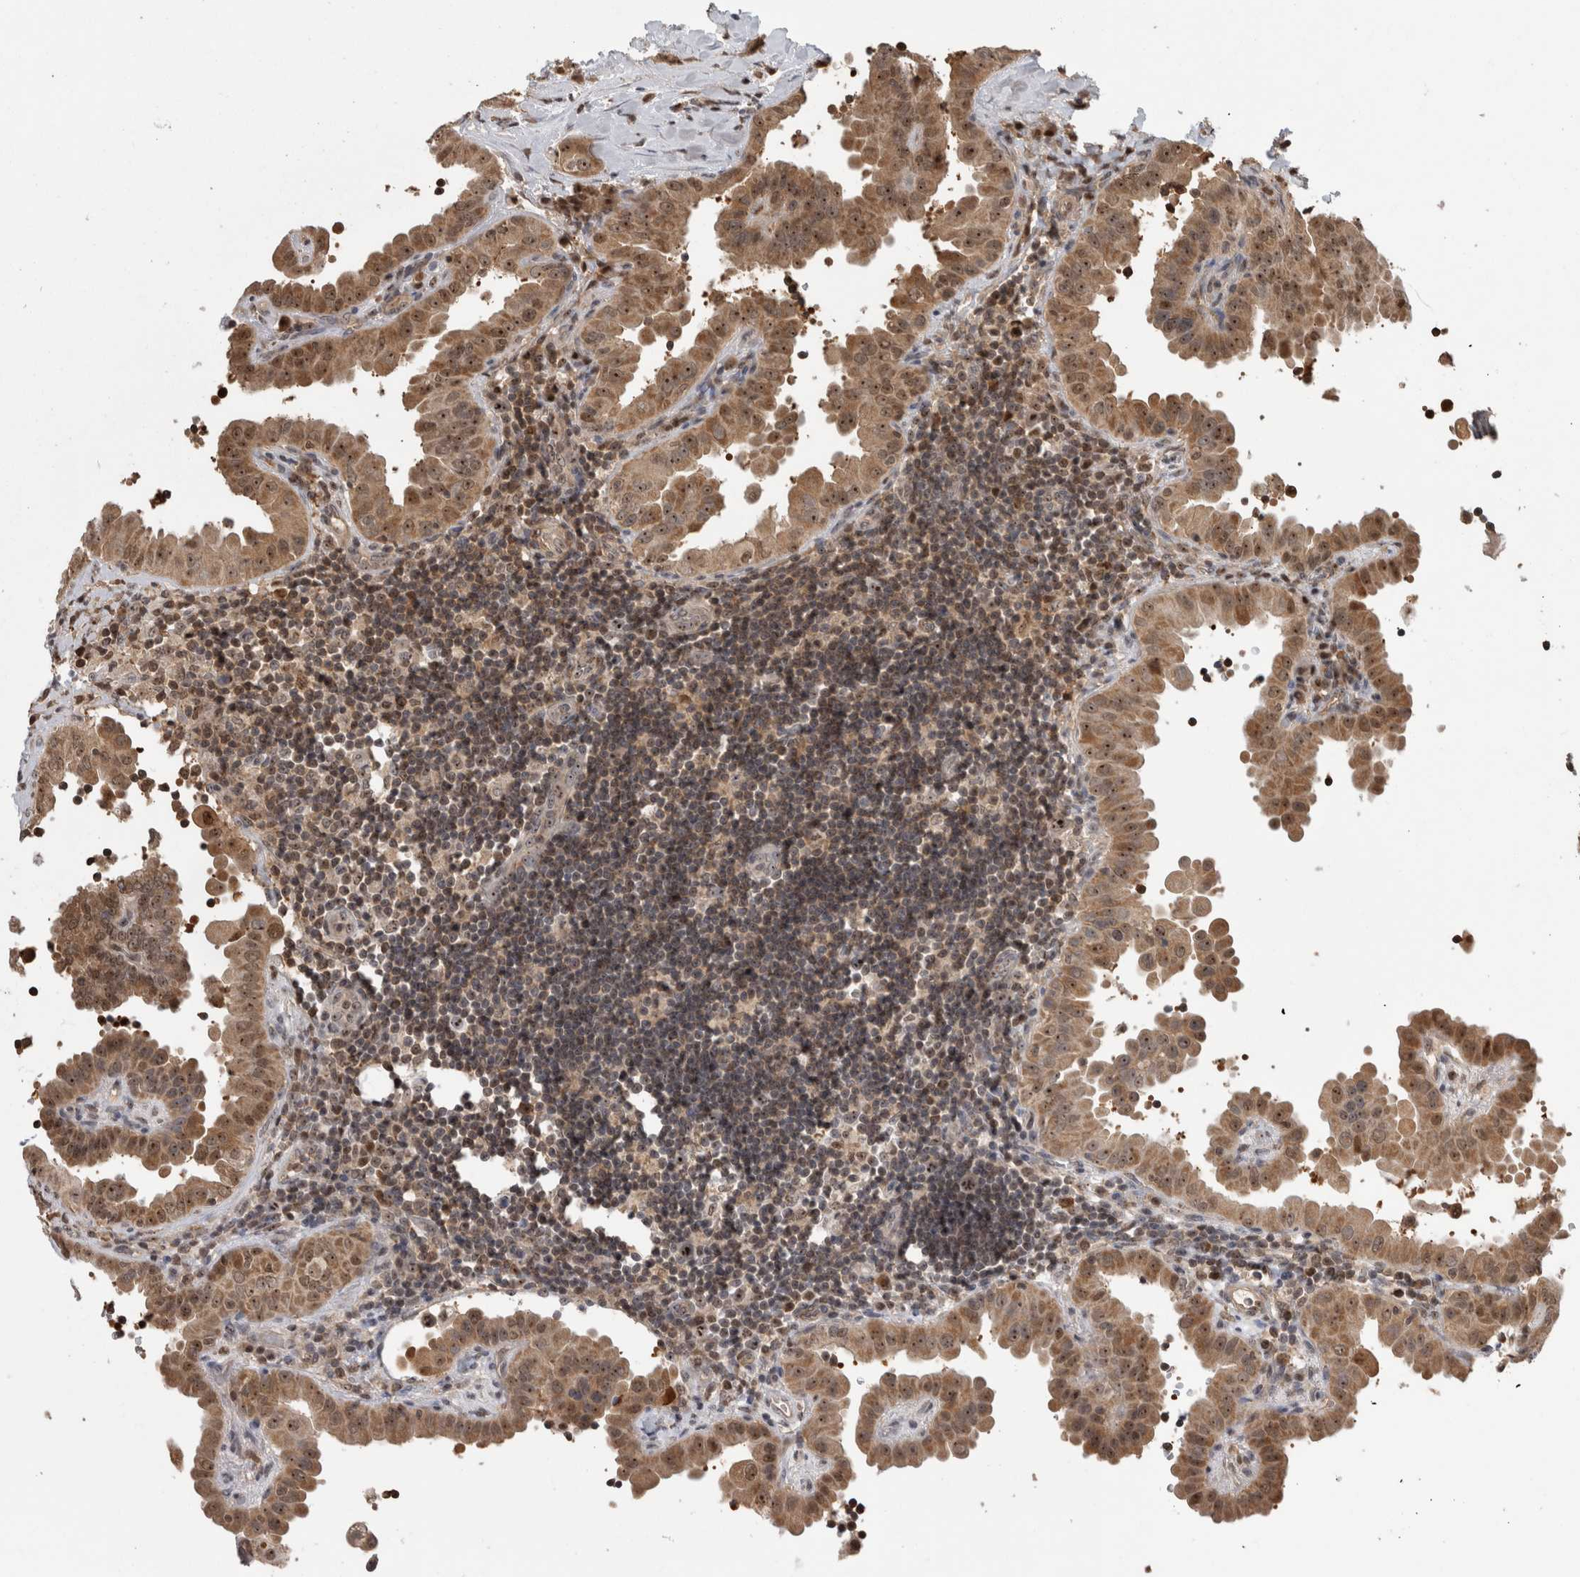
{"staining": {"intensity": "moderate", "quantity": ">75%", "location": "cytoplasmic/membranous,nuclear"}, "tissue": "thyroid cancer", "cell_type": "Tumor cells", "image_type": "cancer", "snomed": [{"axis": "morphology", "description": "Papillary adenocarcinoma, NOS"}, {"axis": "topography", "description": "Thyroid gland"}], "caption": "Protein expression analysis of human thyroid cancer (papillary adenocarcinoma) reveals moderate cytoplasmic/membranous and nuclear expression in about >75% of tumor cells.", "gene": "TDRD7", "patient": {"sex": "male", "age": 33}}